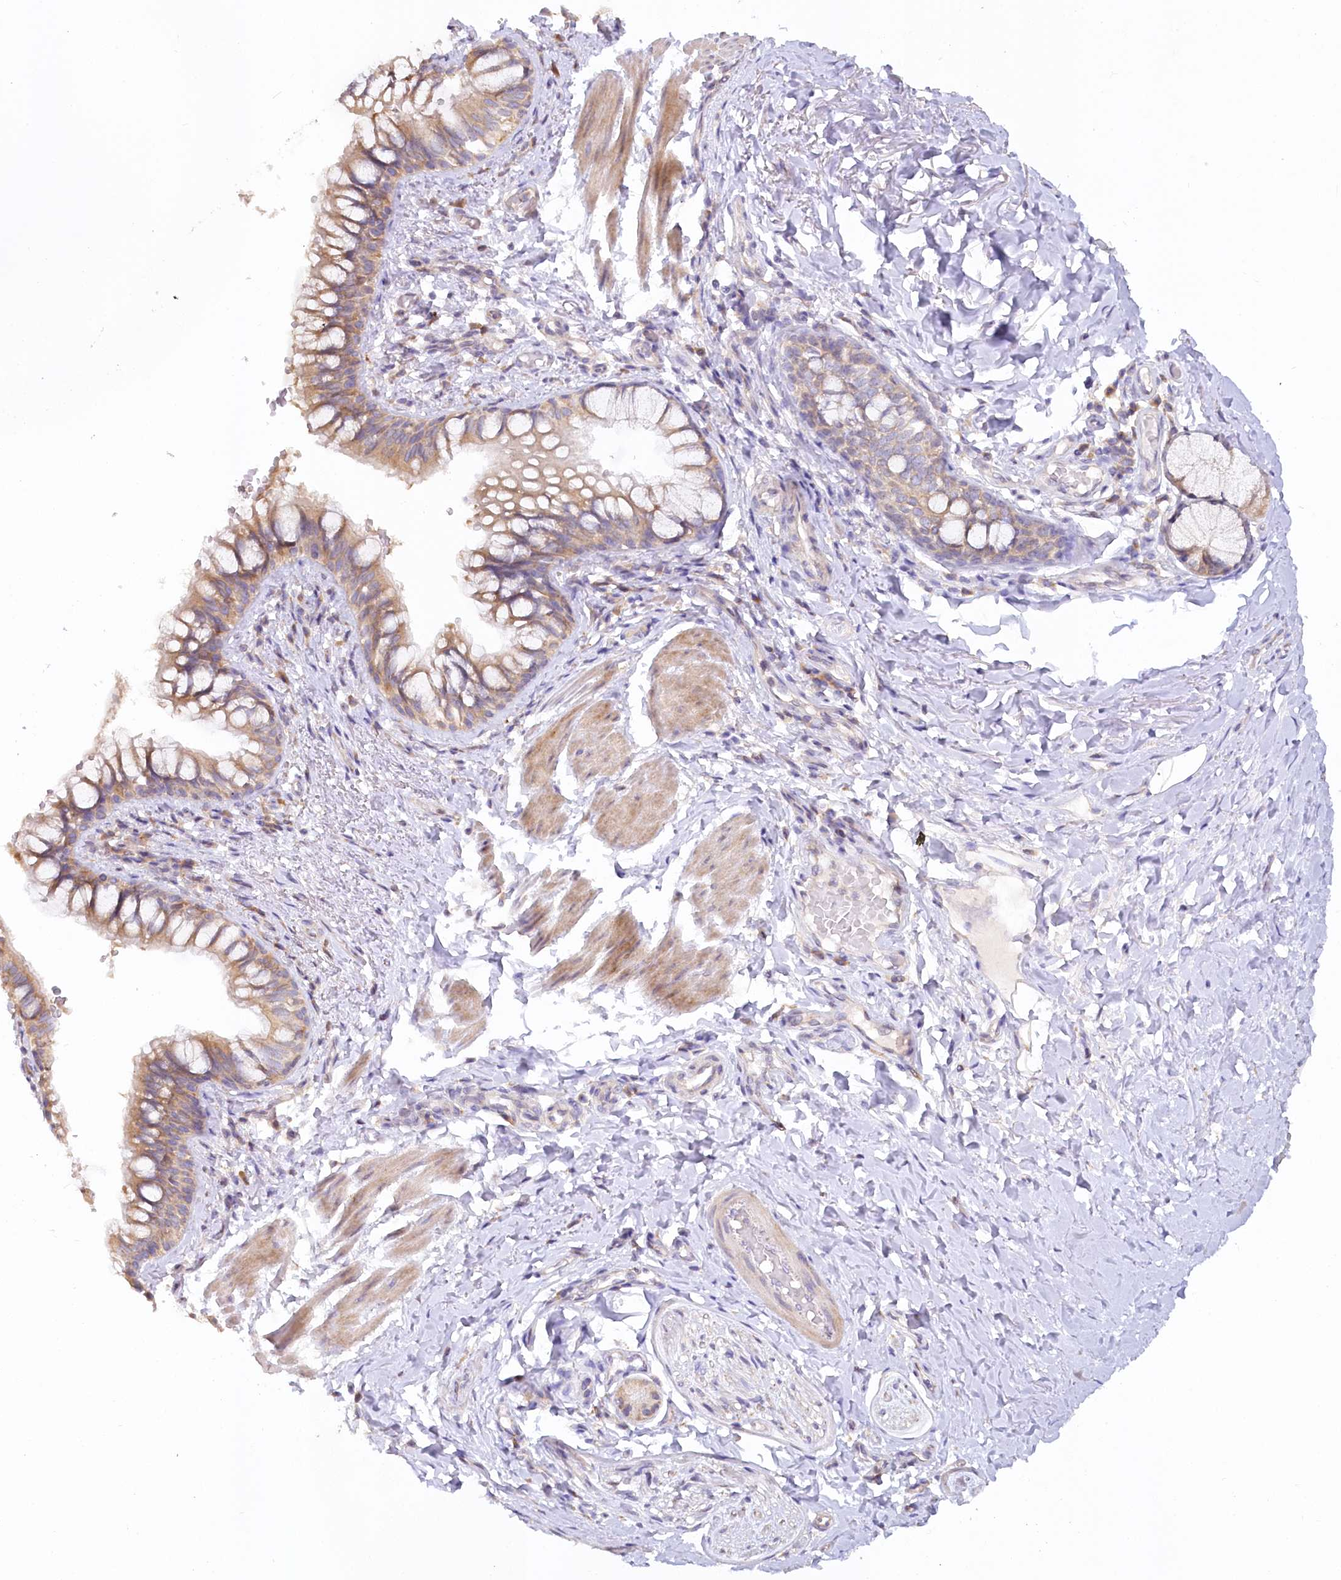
{"staining": {"intensity": "moderate", "quantity": ">75%", "location": "cytoplasmic/membranous"}, "tissue": "bronchus", "cell_type": "Respiratory epithelial cells", "image_type": "normal", "snomed": [{"axis": "morphology", "description": "Normal tissue, NOS"}, {"axis": "topography", "description": "Cartilage tissue"}, {"axis": "topography", "description": "Bronchus"}], "caption": "A micrograph of bronchus stained for a protein displays moderate cytoplasmic/membranous brown staining in respiratory epithelial cells. (DAB (3,3'-diaminobenzidine) IHC with brightfield microscopy, high magnification).", "gene": "PAIP2", "patient": {"sex": "female", "age": 36}}